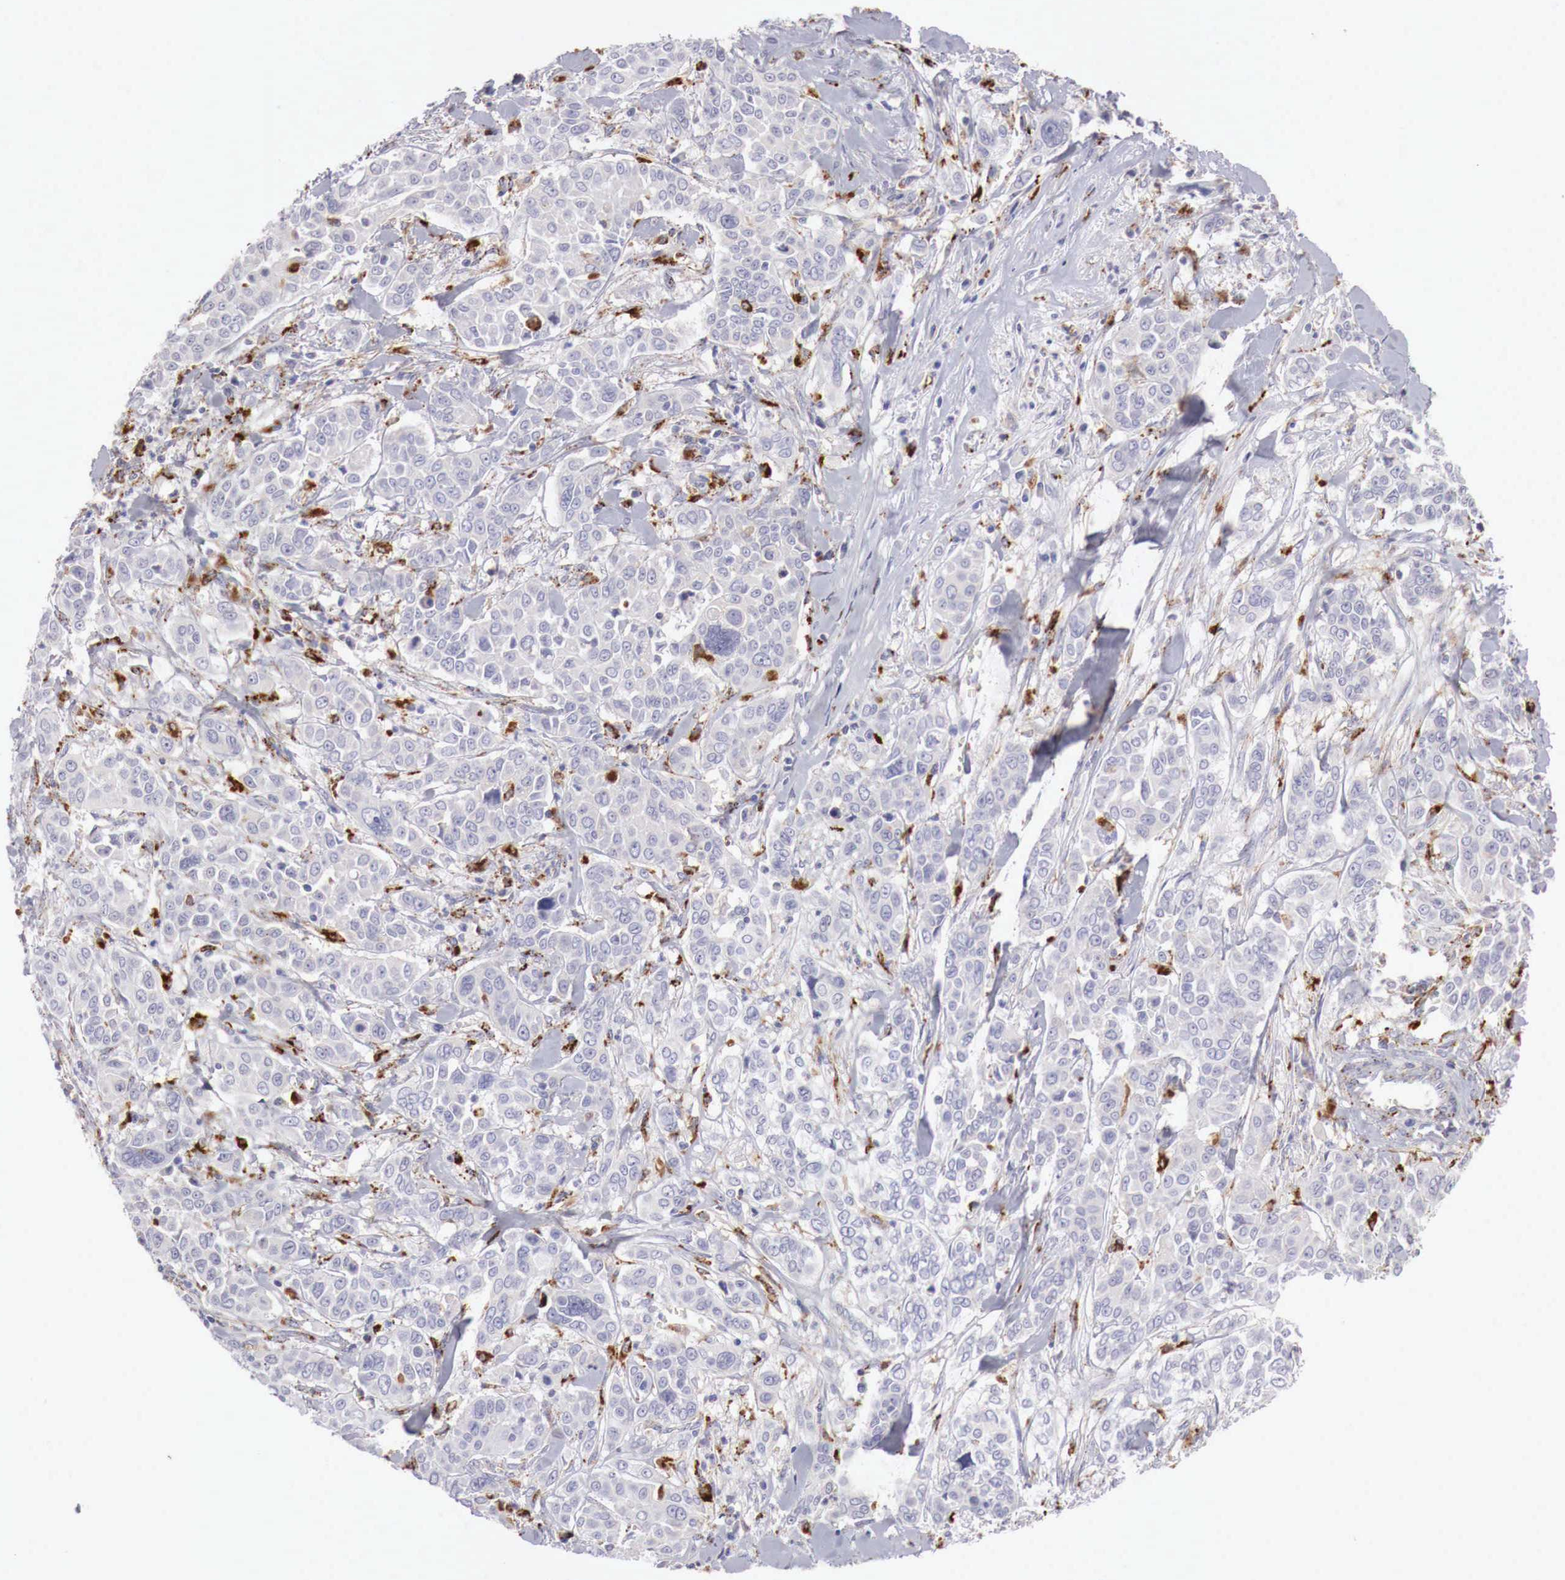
{"staining": {"intensity": "negative", "quantity": "none", "location": "none"}, "tissue": "pancreatic cancer", "cell_type": "Tumor cells", "image_type": "cancer", "snomed": [{"axis": "morphology", "description": "Adenocarcinoma, NOS"}, {"axis": "topography", "description": "Pancreas"}], "caption": "DAB (3,3'-diaminobenzidine) immunohistochemical staining of human pancreatic cancer (adenocarcinoma) shows no significant positivity in tumor cells.", "gene": "GLA", "patient": {"sex": "female", "age": 52}}